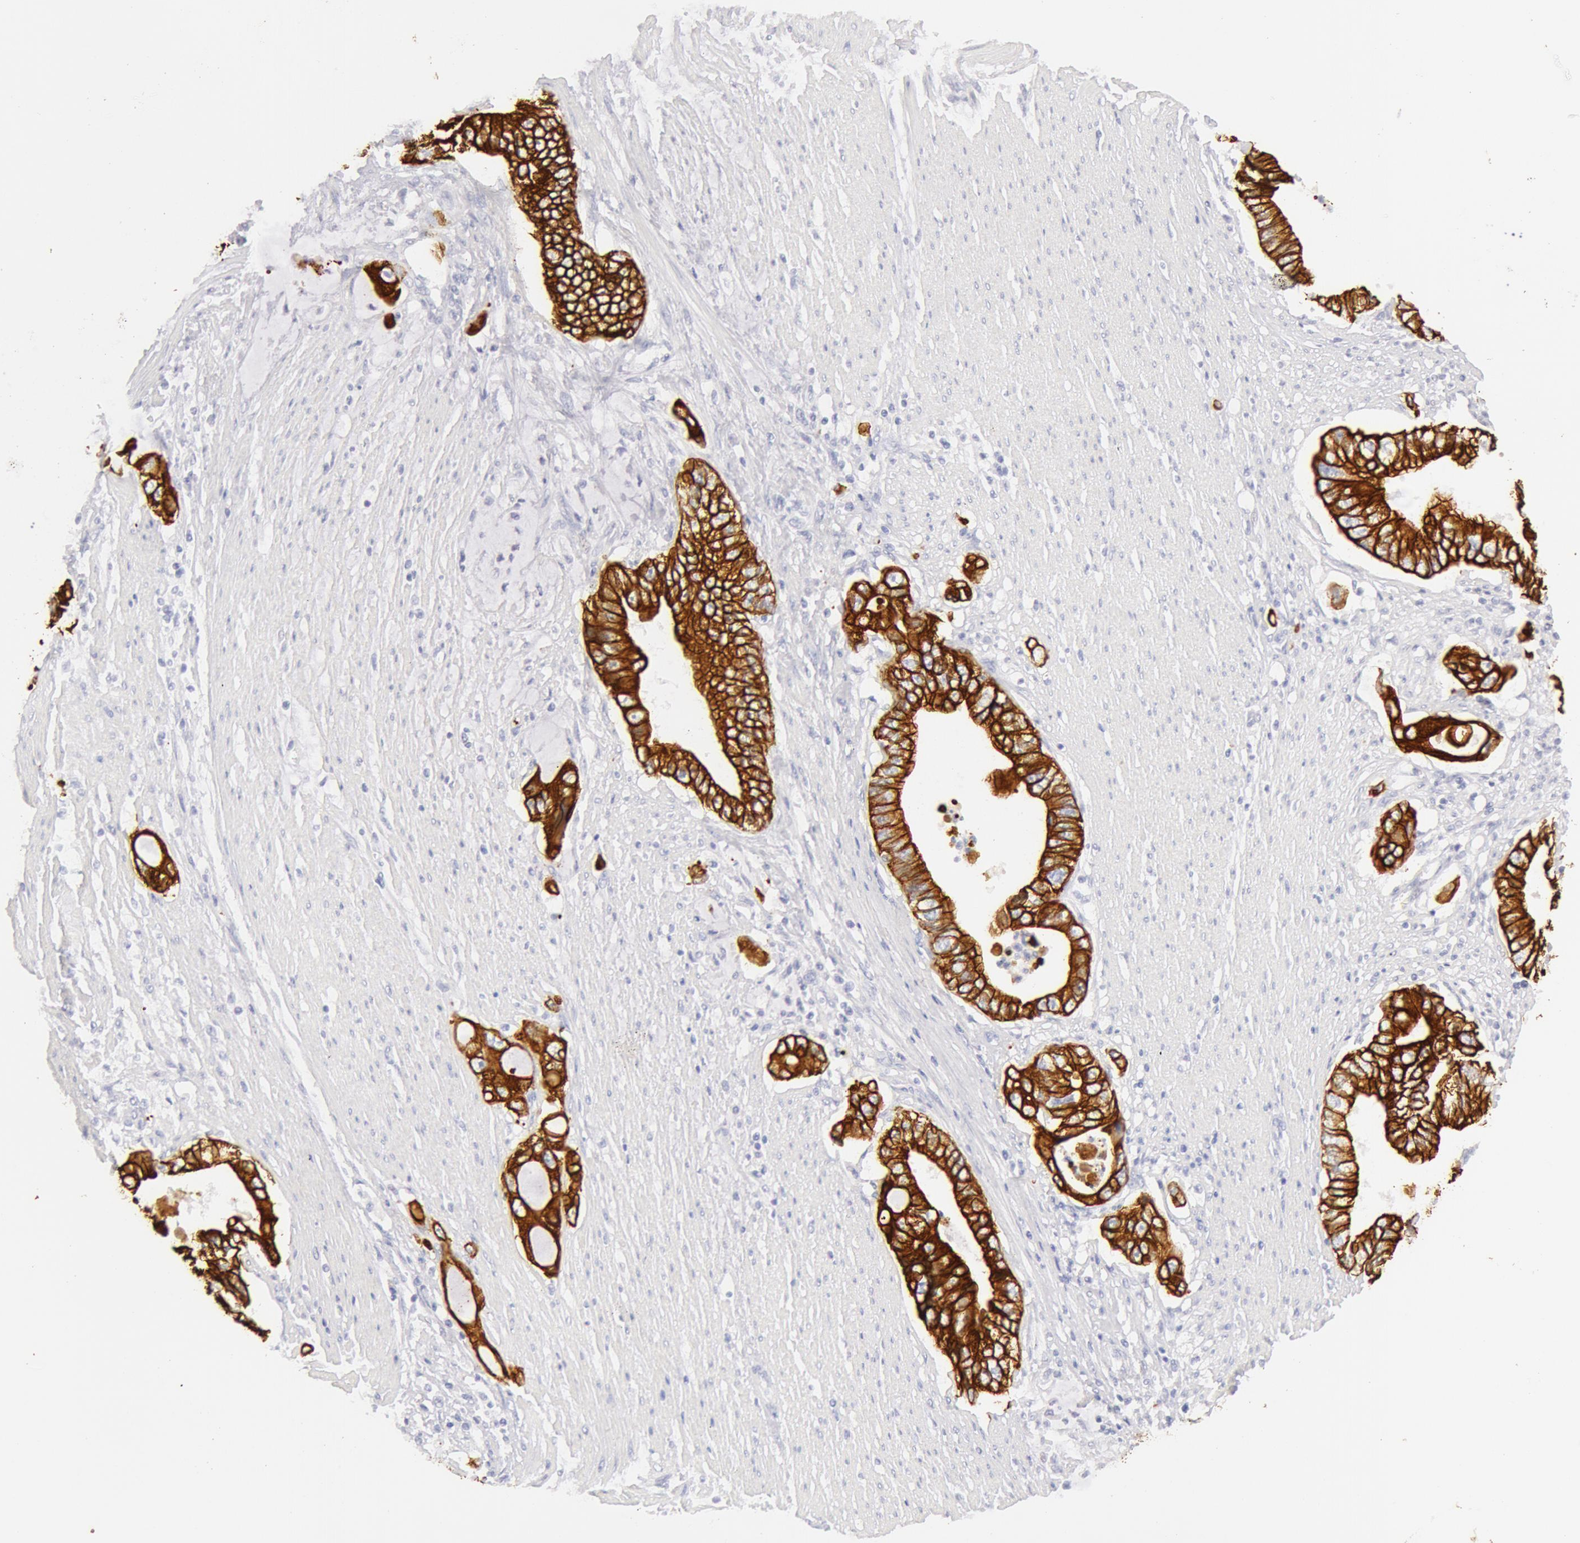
{"staining": {"intensity": "moderate", "quantity": ">75%", "location": "cytoplasmic/membranous"}, "tissue": "pancreatic cancer", "cell_type": "Tumor cells", "image_type": "cancer", "snomed": [{"axis": "morphology", "description": "Adenocarcinoma, NOS"}, {"axis": "topography", "description": "Pancreas"}, {"axis": "topography", "description": "Stomach, upper"}], "caption": "Pancreatic cancer (adenocarcinoma) stained with a protein marker demonstrates moderate staining in tumor cells.", "gene": "KRT8", "patient": {"sex": "male", "age": 77}}